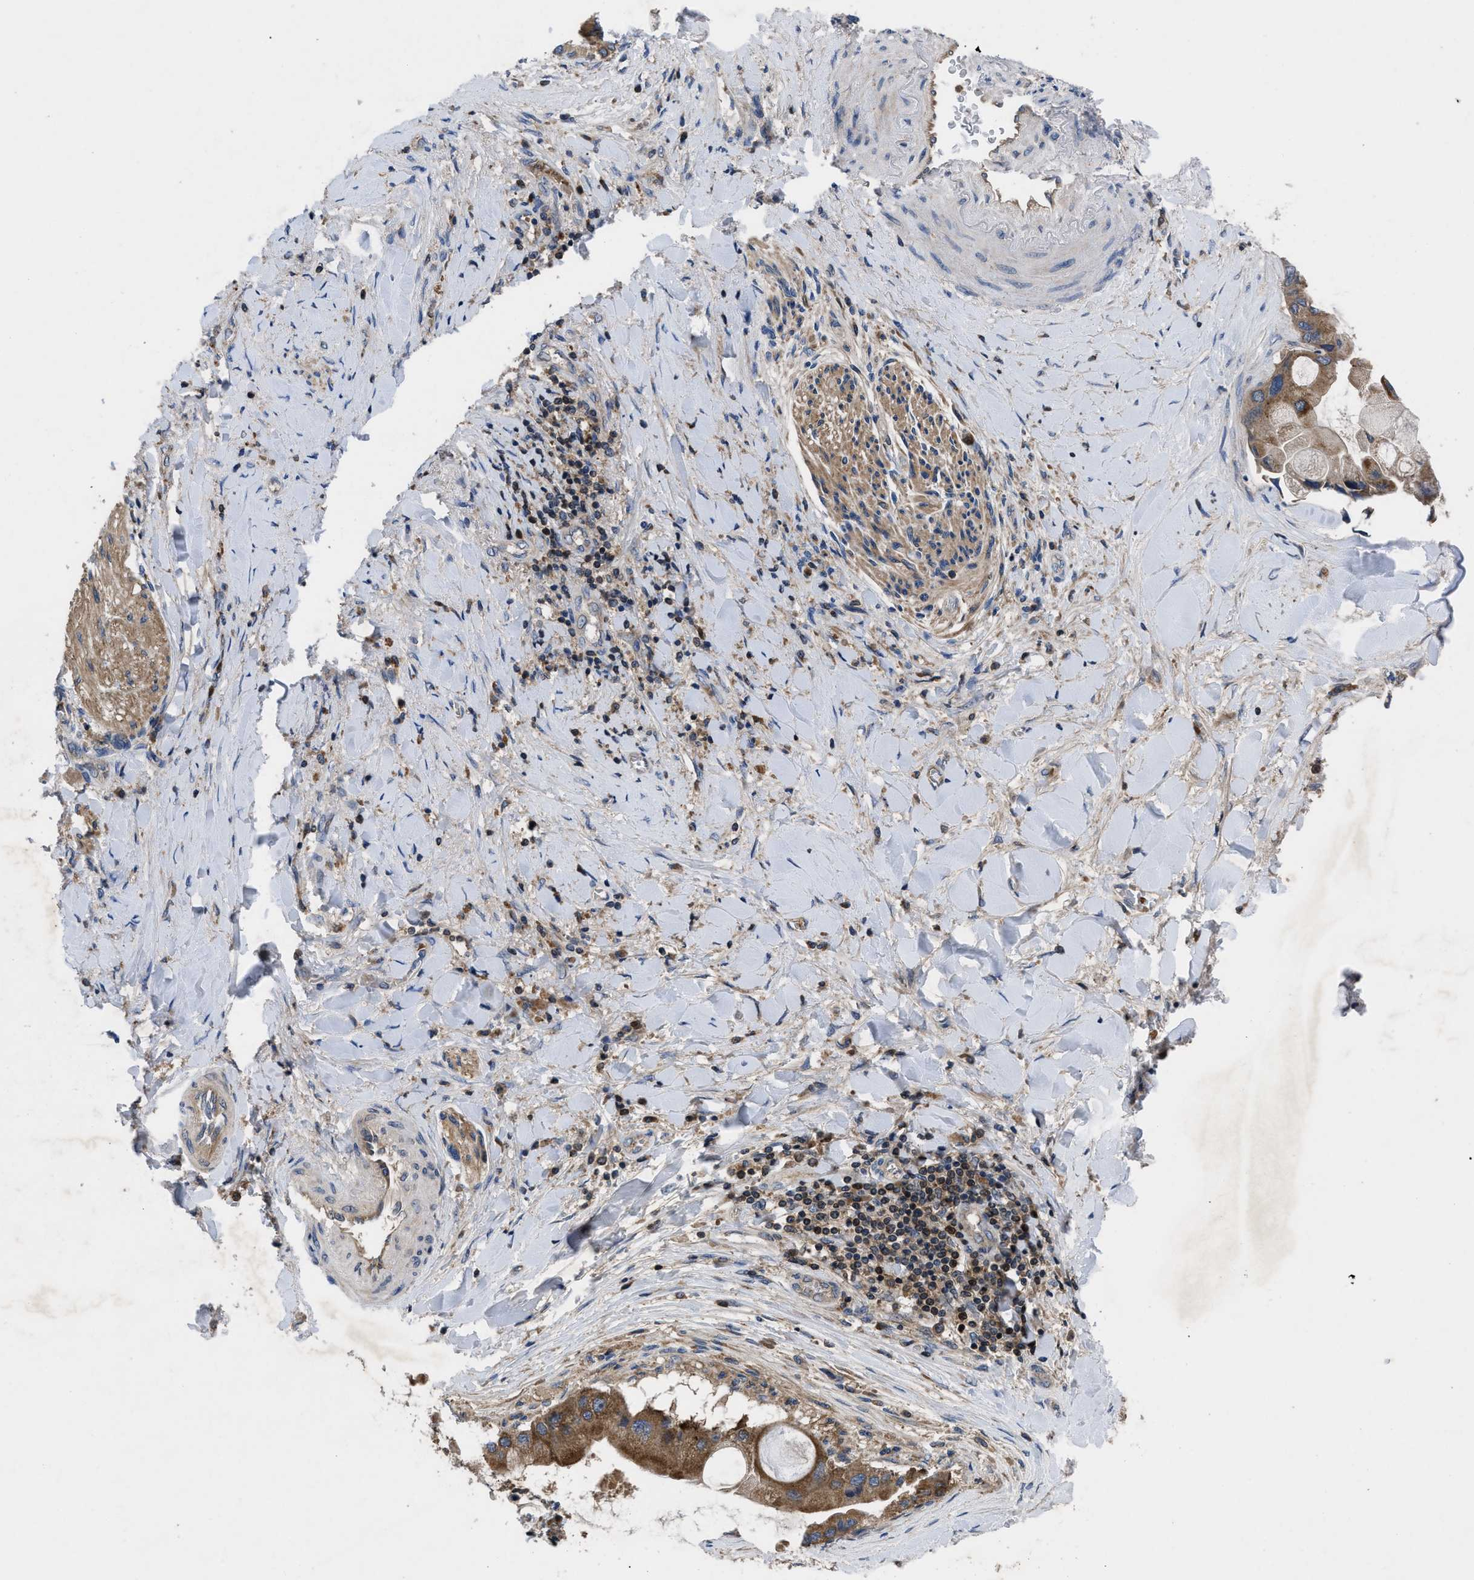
{"staining": {"intensity": "moderate", "quantity": ">75%", "location": "cytoplasmic/membranous"}, "tissue": "liver cancer", "cell_type": "Tumor cells", "image_type": "cancer", "snomed": [{"axis": "morphology", "description": "Cholangiocarcinoma"}, {"axis": "topography", "description": "Liver"}], "caption": "This micrograph shows liver cancer stained with IHC to label a protein in brown. The cytoplasmic/membranous of tumor cells show moderate positivity for the protein. Nuclei are counter-stained blue.", "gene": "YBEY", "patient": {"sex": "male", "age": 50}}